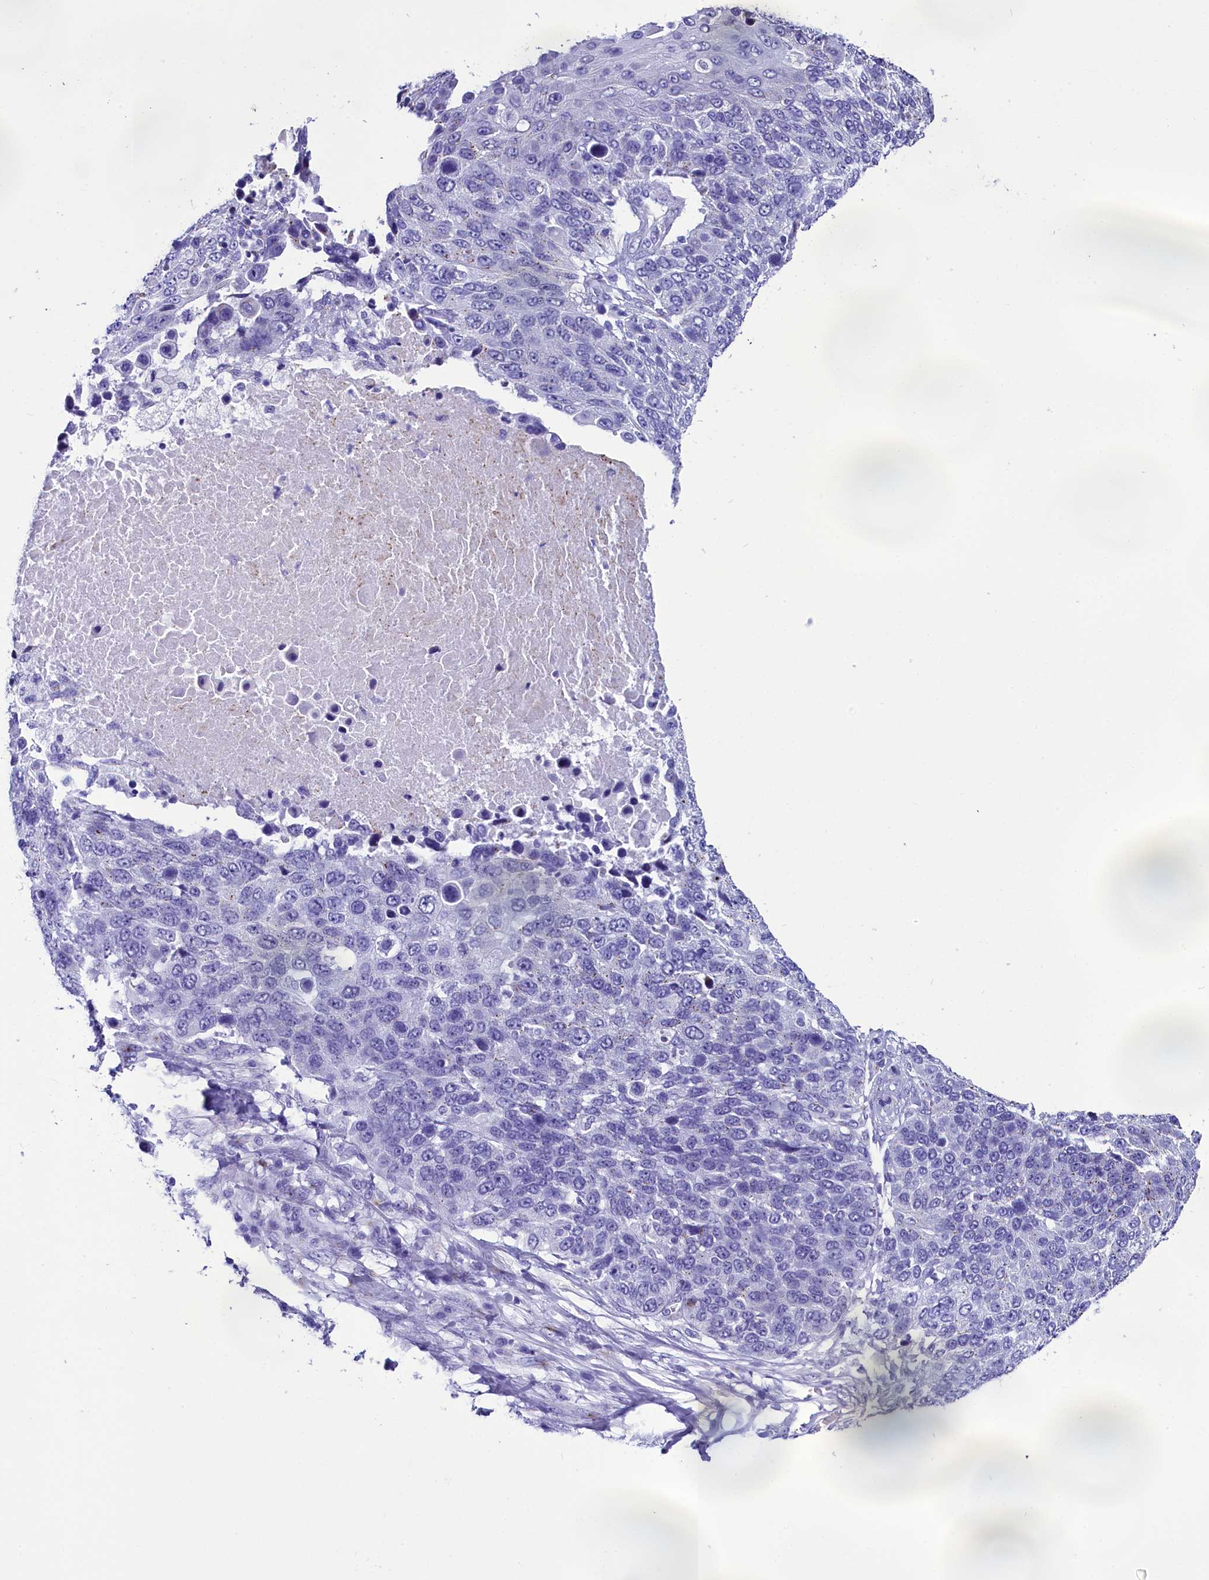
{"staining": {"intensity": "negative", "quantity": "none", "location": "none"}, "tissue": "lung cancer", "cell_type": "Tumor cells", "image_type": "cancer", "snomed": [{"axis": "morphology", "description": "Normal tissue, NOS"}, {"axis": "morphology", "description": "Squamous cell carcinoma, NOS"}, {"axis": "topography", "description": "Lymph node"}, {"axis": "topography", "description": "Lung"}], "caption": "High magnification brightfield microscopy of lung squamous cell carcinoma stained with DAB (3,3'-diaminobenzidine) (brown) and counterstained with hematoxylin (blue): tumor cells show no significant positivity.", "gene": "AP3B2", "patient": {"sex": "male", "age": 66}}